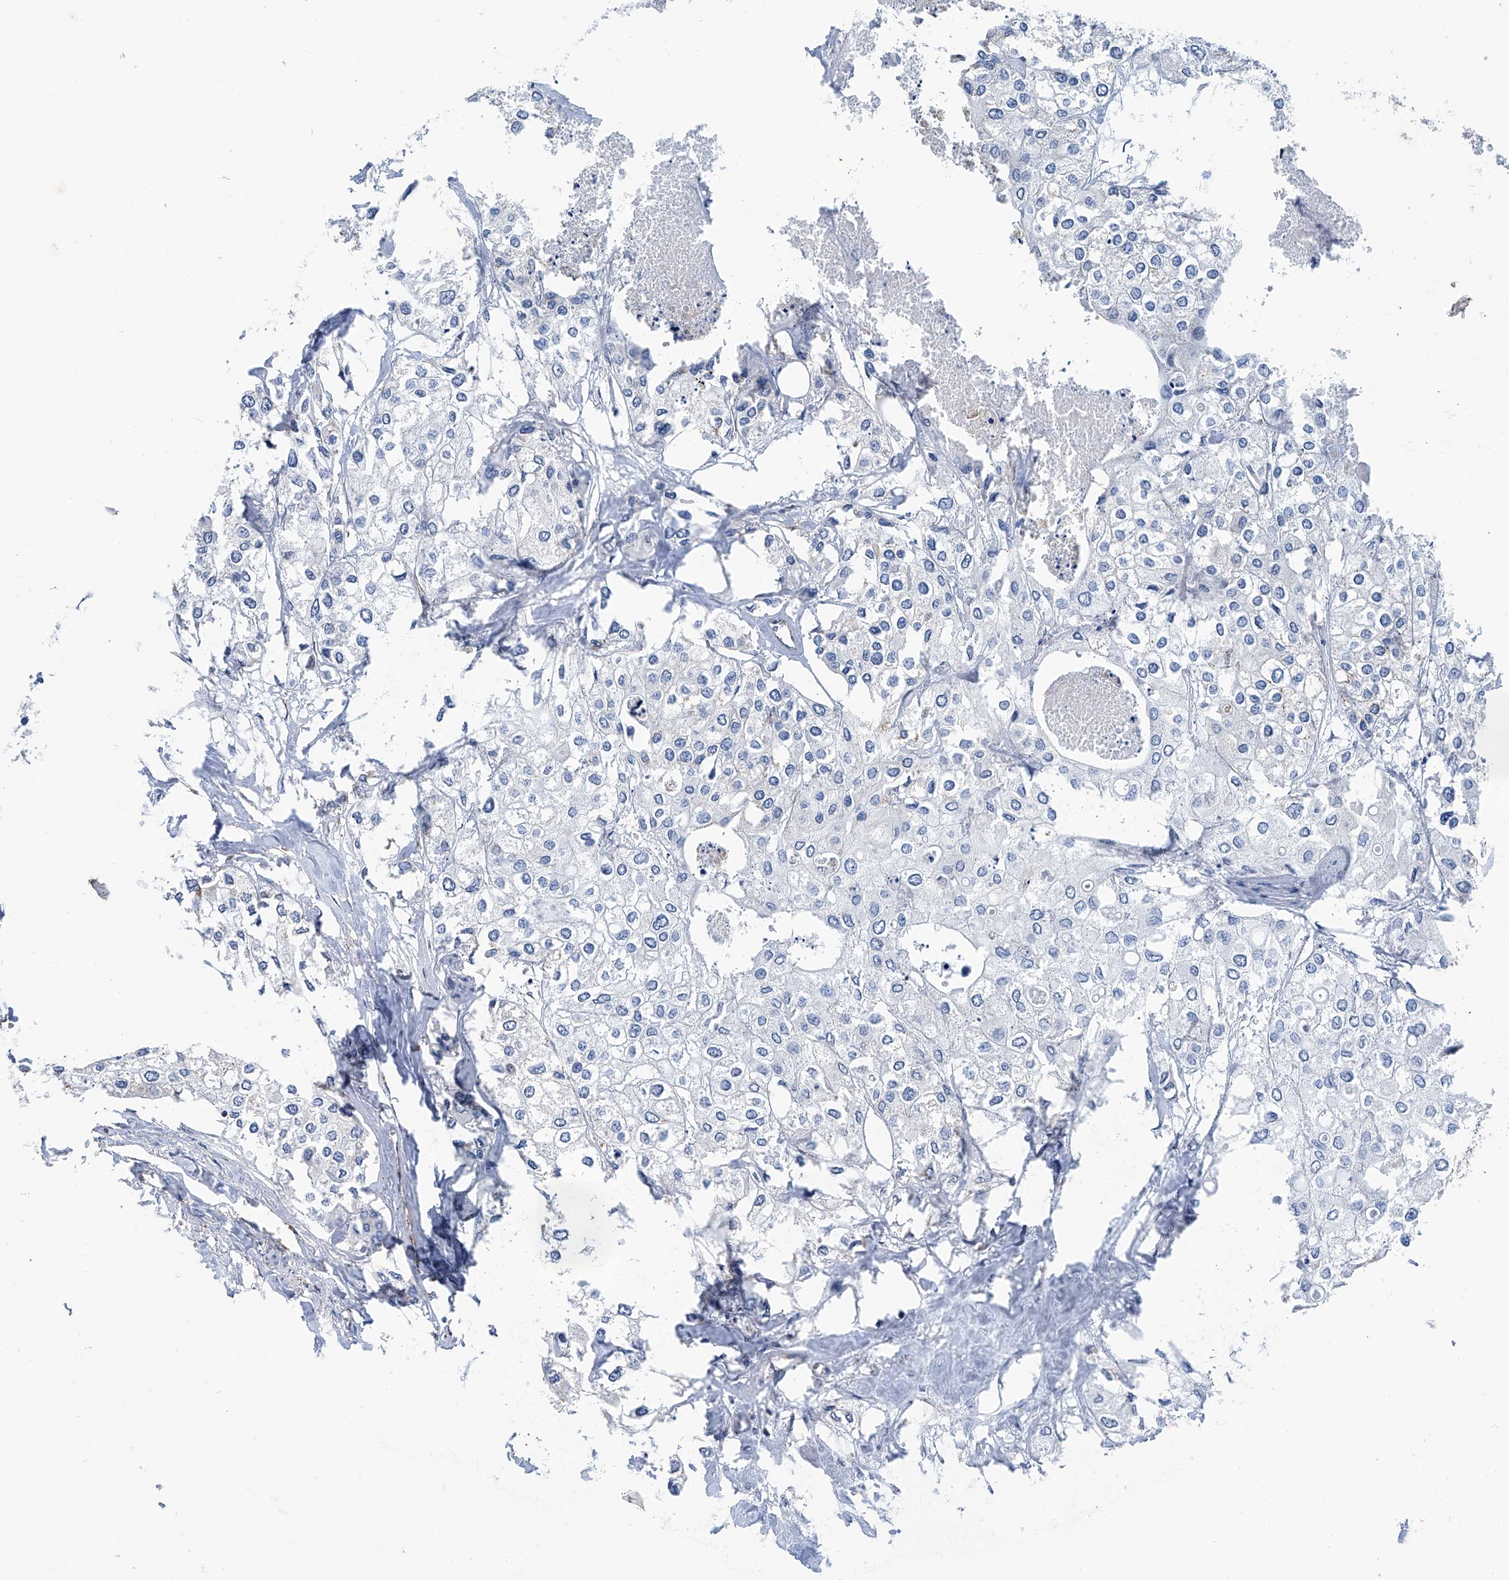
{"staining": {"intensity": "negative", "quantity": "none", "location": "none"}, "tissue": "urothelial cancer", "cell_type": "Tumor cells", "image_type": "cancer", "snomed": [{"axis": "morphology", "description": "Urothelial carcinoma, High grade"}, {"axis": "topography", "description": "Urinary bladder"}], "caption": "Human urothelial cancer stained for a protein using immunohistochemistry (IHC) demonstrates no positivity in tumor cells.", "gene": "MT-ND1", "patient": {"sex": "male", "age": 64}}